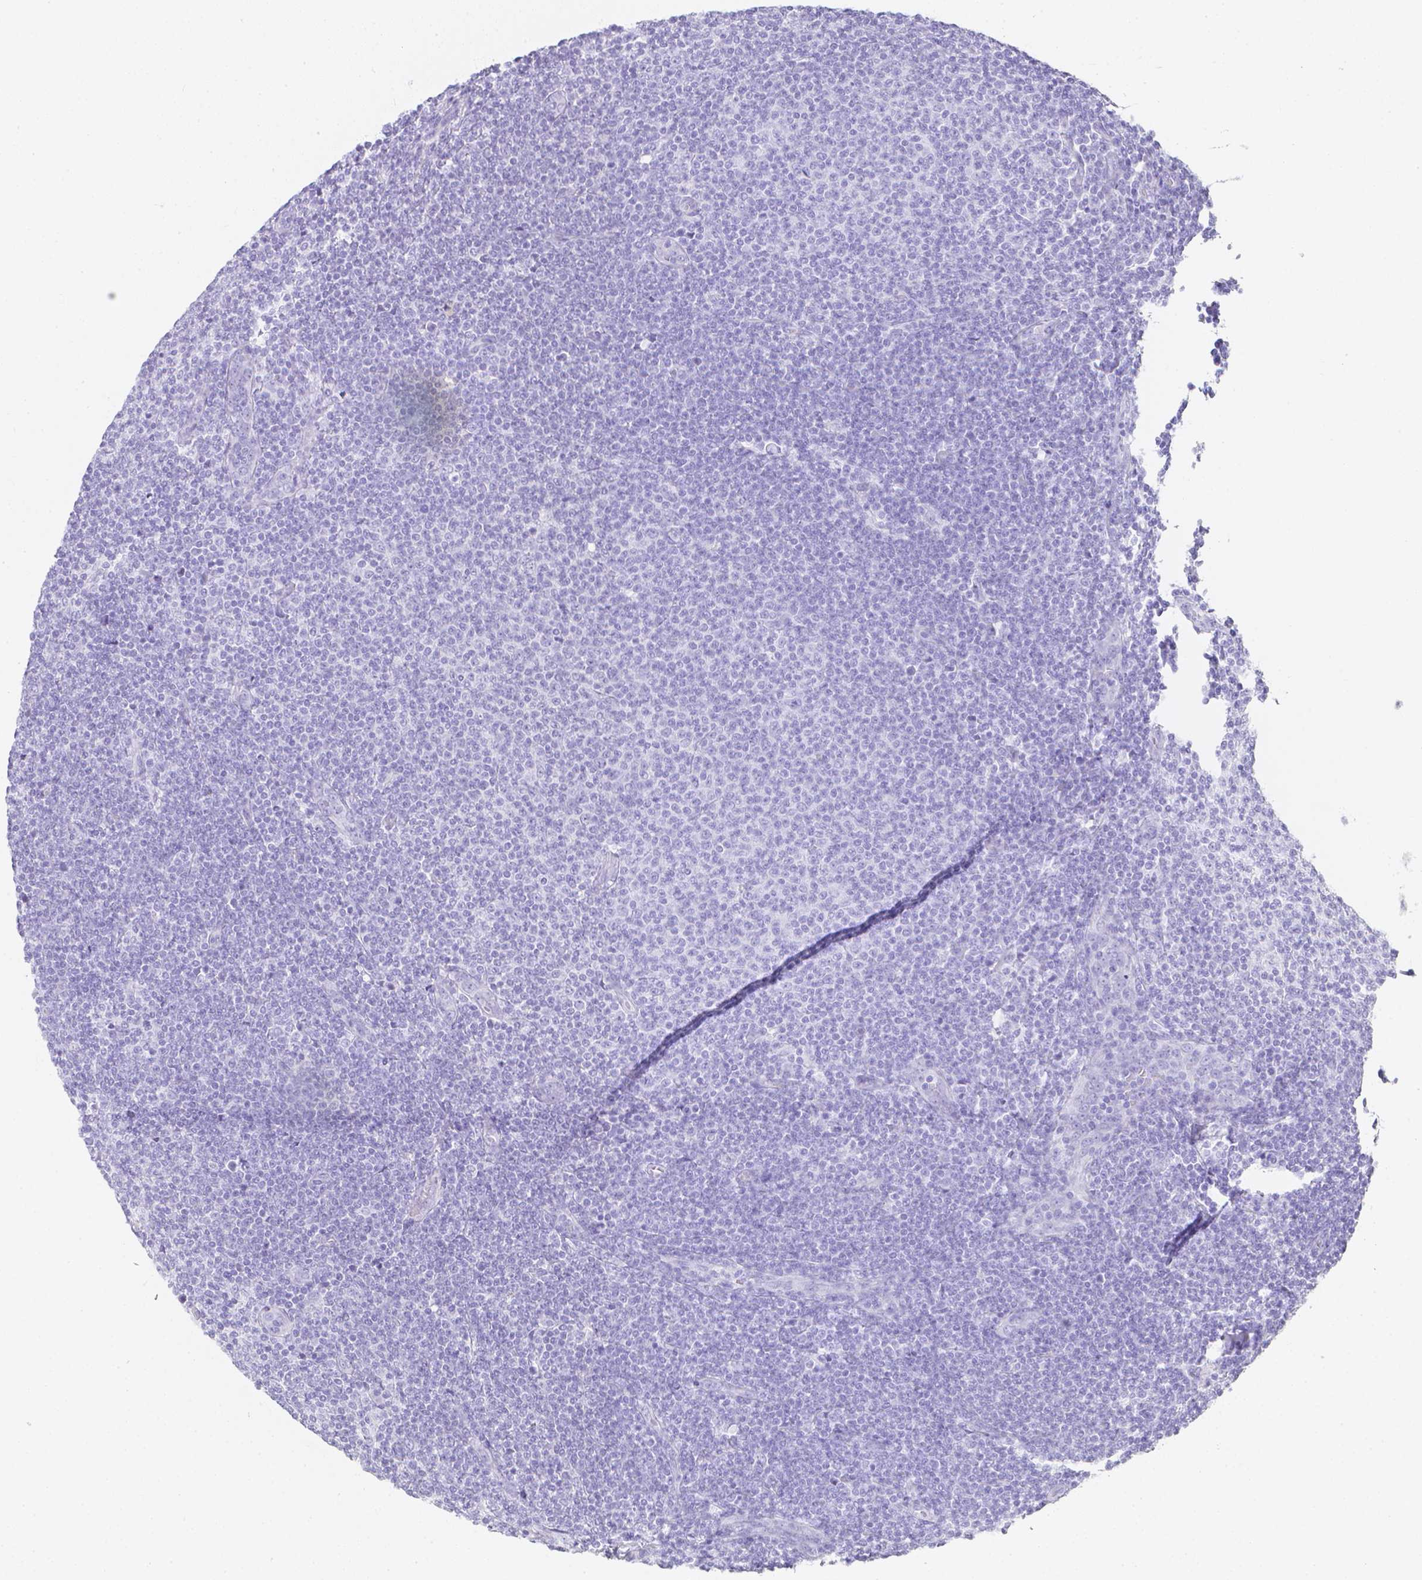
{"staining": {"intensity": "negative", "quantity": "none", "location": "none"}, "tissue": "lymphoma", "cell_type": "Tumor cells", "image_type": "cancer", "snomed": [{"axis": "morphology", "description": "Malignant lymphoma, non-Hodgkin's type, Low grade"}, {"axis": "topography", "description": "Lymph node"}], "caption": "Tumor cells are negative for protein expression in human malignant lymphoma, non-Hodgkin's type (low-grade).", "gene": "LGALS4", "patient": {"sex": "male", "age": 66}}